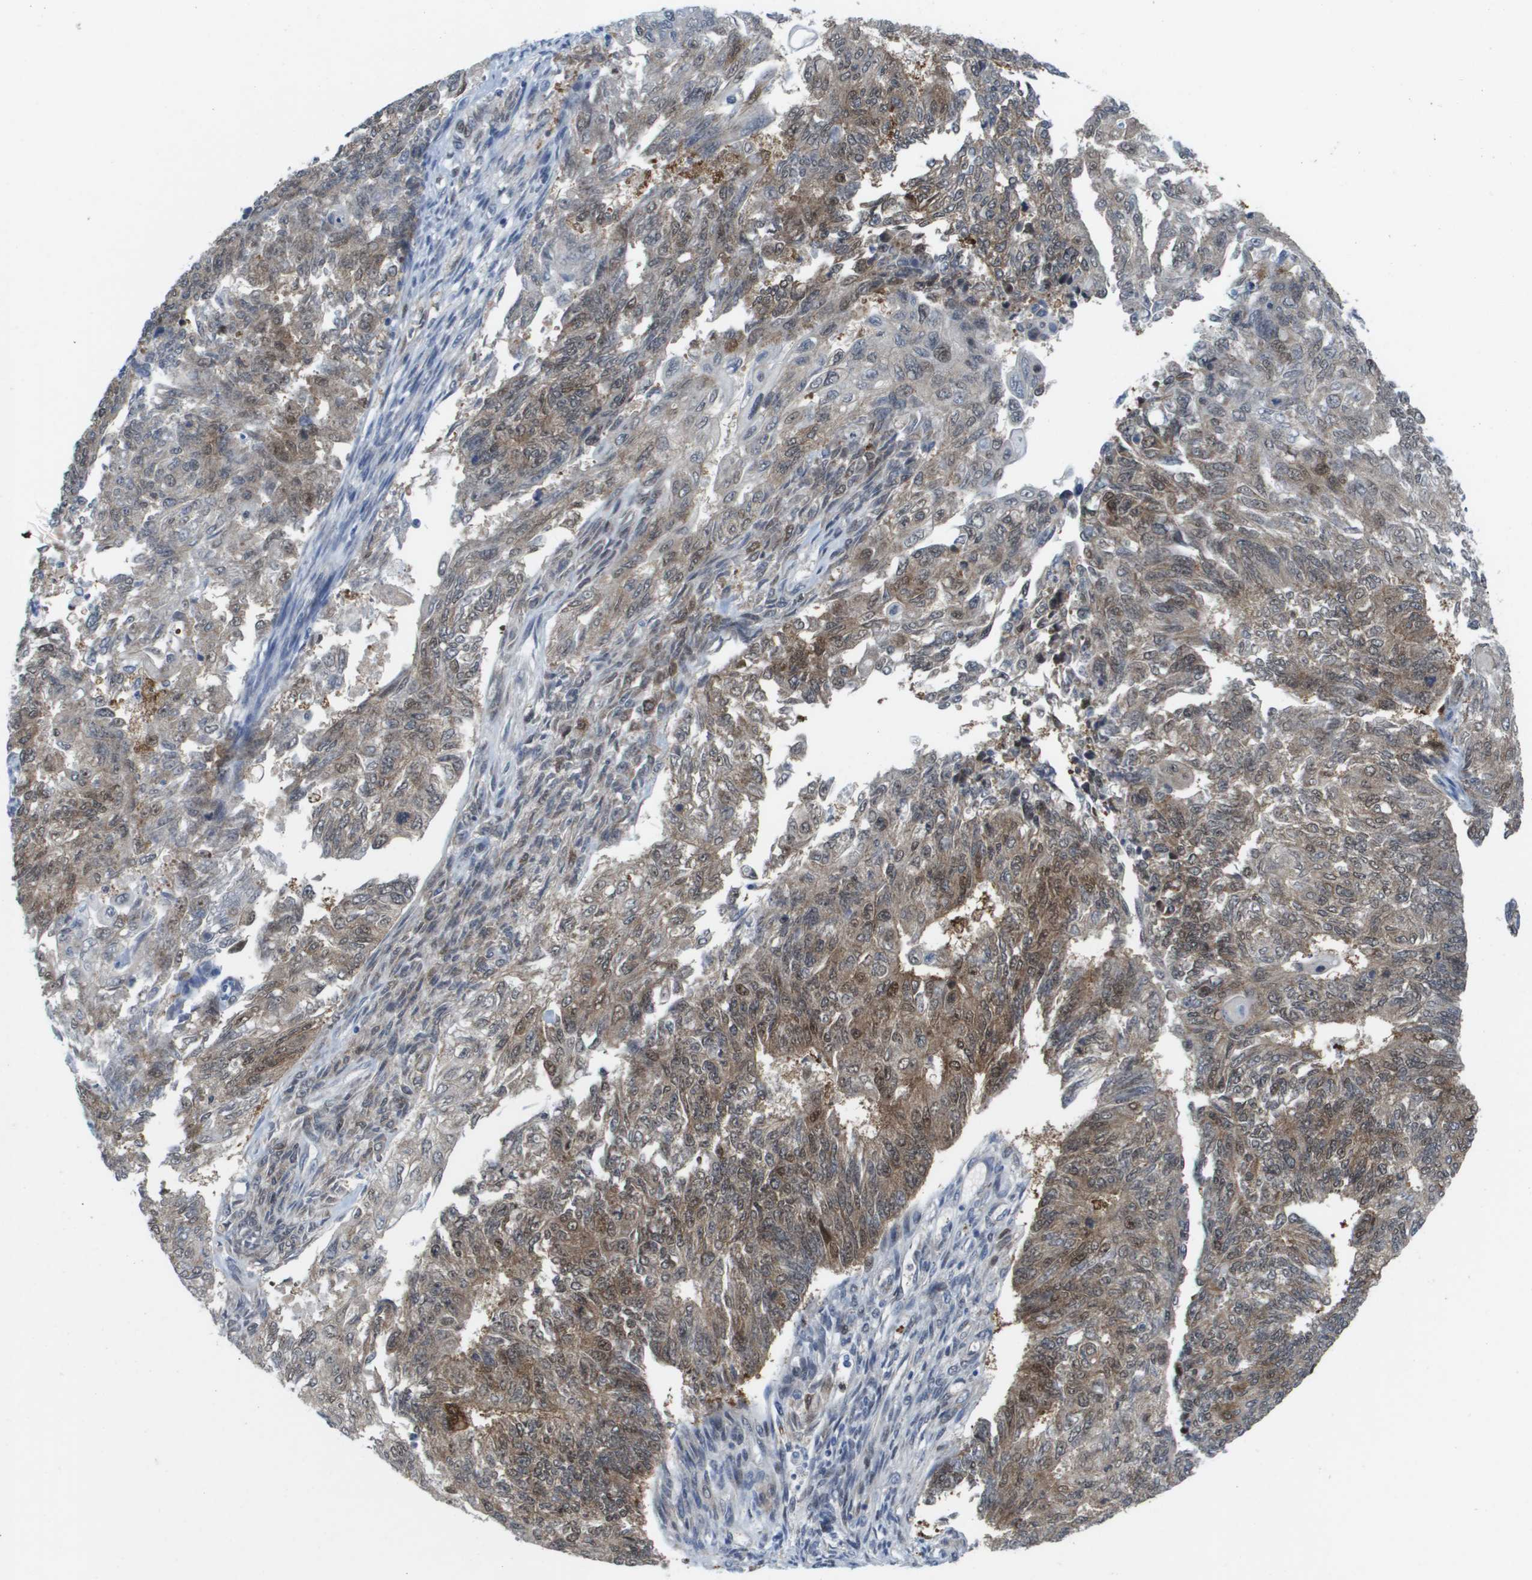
{"staining": {"intensity": "moderate", "quantity": ">75%", "location": "cytoplasmic/membranous,nuclear"}, "tissue": "endometrial cancer", "cell_type": "Tumor cells", "image_type": "cancer", "snomed": [{"axis": "morphology", "description": "Adenocarcinoma, NOS"}, {"axis": "topography", "description": "Endometrium"}], "caption": "Human adenocarcinoma (endometrial) stained with a brown dye exhibits moderate cytoplasmic/membranous and nuclear positive staining in about >75% of tumor cells.", "gene": "FKBP4", "patient": {"sex": "female", "age": 32}}